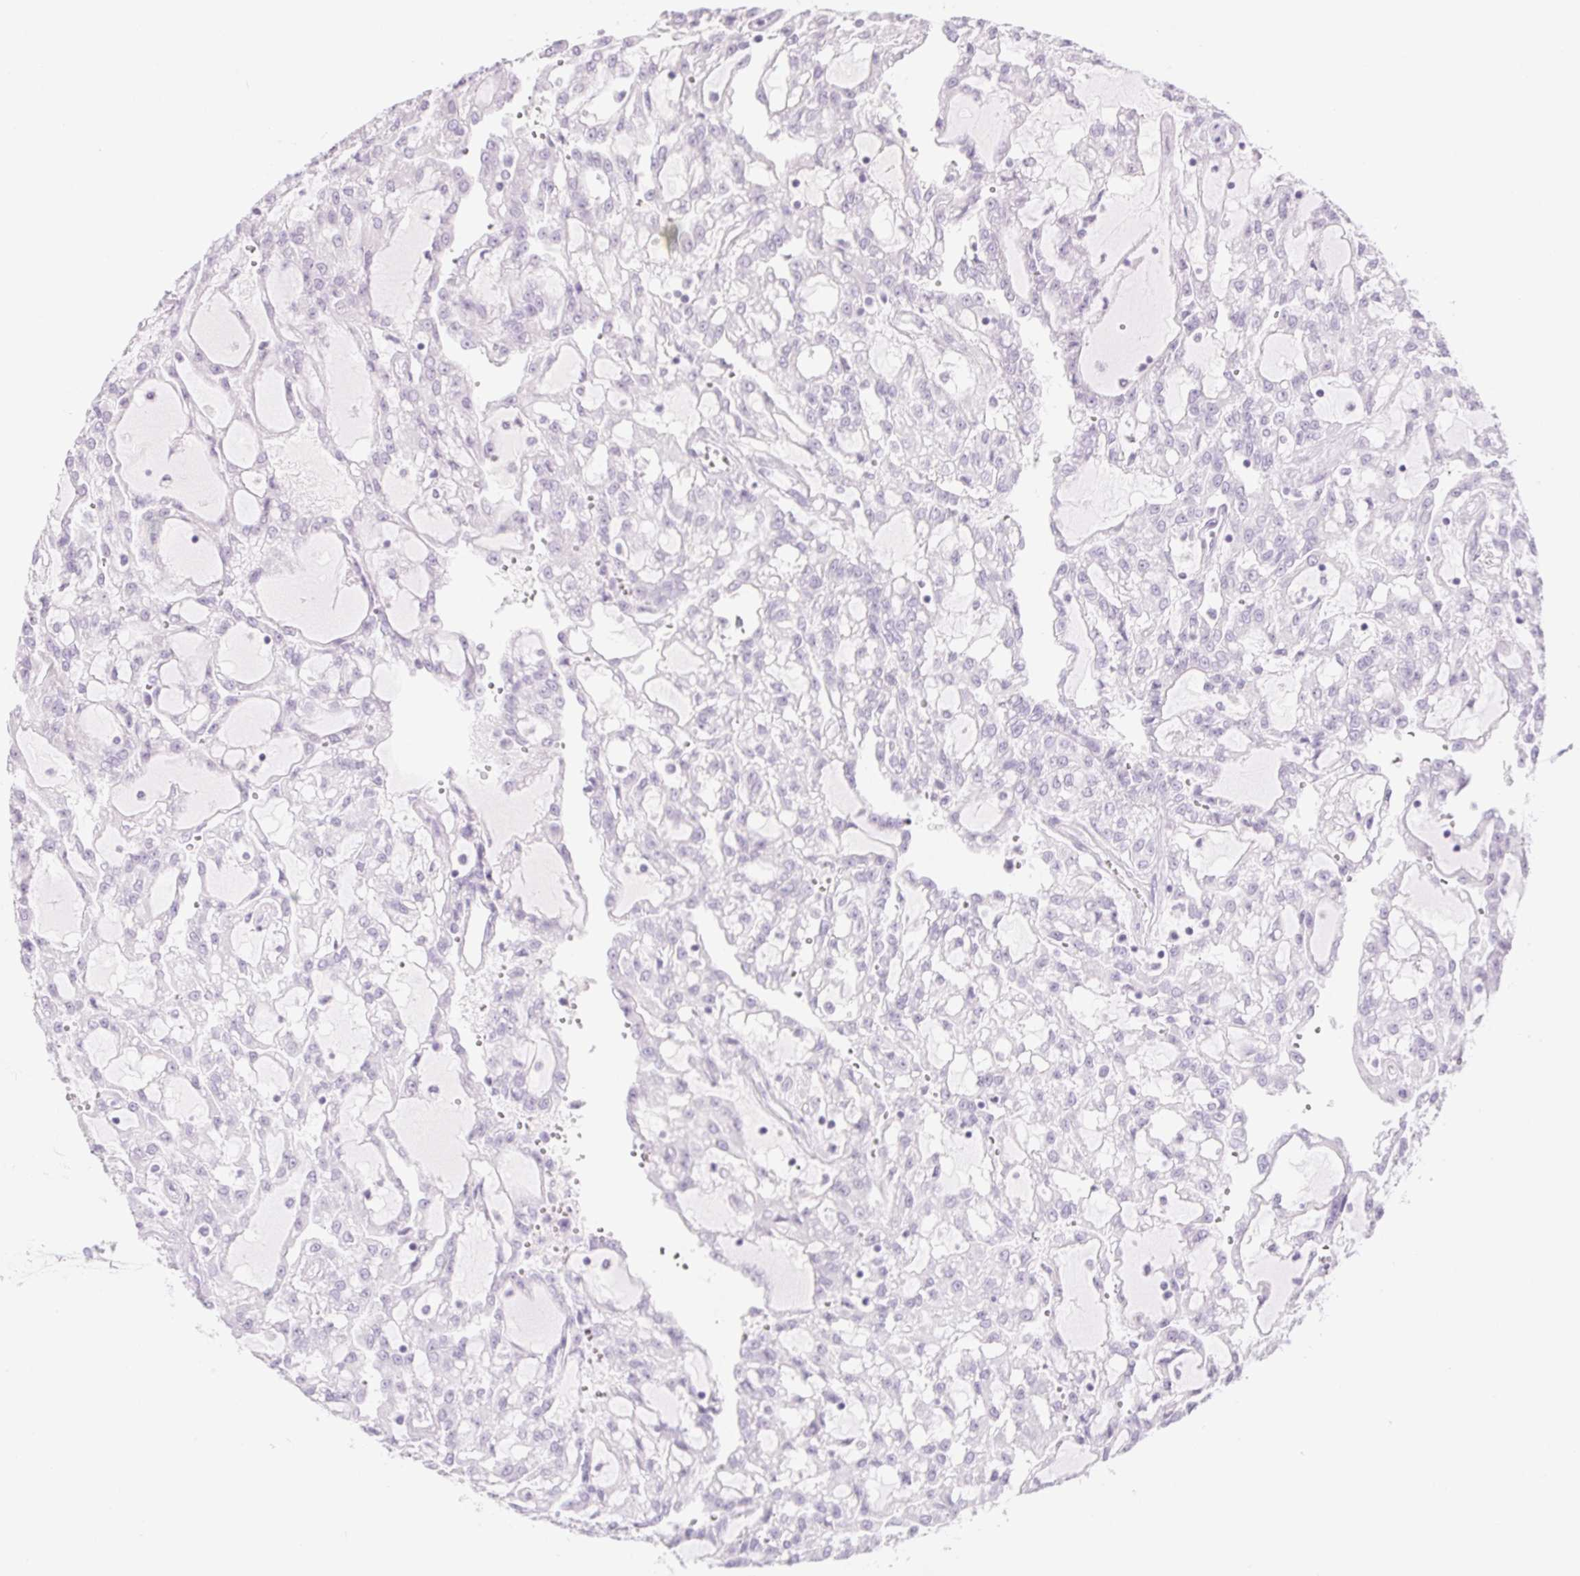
{"staining": {"intensity": "negative", "quantity": "none", "location": "none"}, "tissue": "renal cancer", "cell_type": "Tumor cells", "image_type": "cancer", "snomed": [{"axis": "morphology", "description": "Adenocarcinoma, NOS"}, {"axis": "topography", "description": "Kidney"}], "caption": "IHC micrograph of renal cancer stained for a protein (brown), which displays no expression in tumor cells. (DAB (3,3'-diaminobenzidine) immunohistochemistry (IHC) visualized using brightfield microscopy, high magnification).", "gene": "SPRR3", "patient": {"sex": "male", "age": 63}}